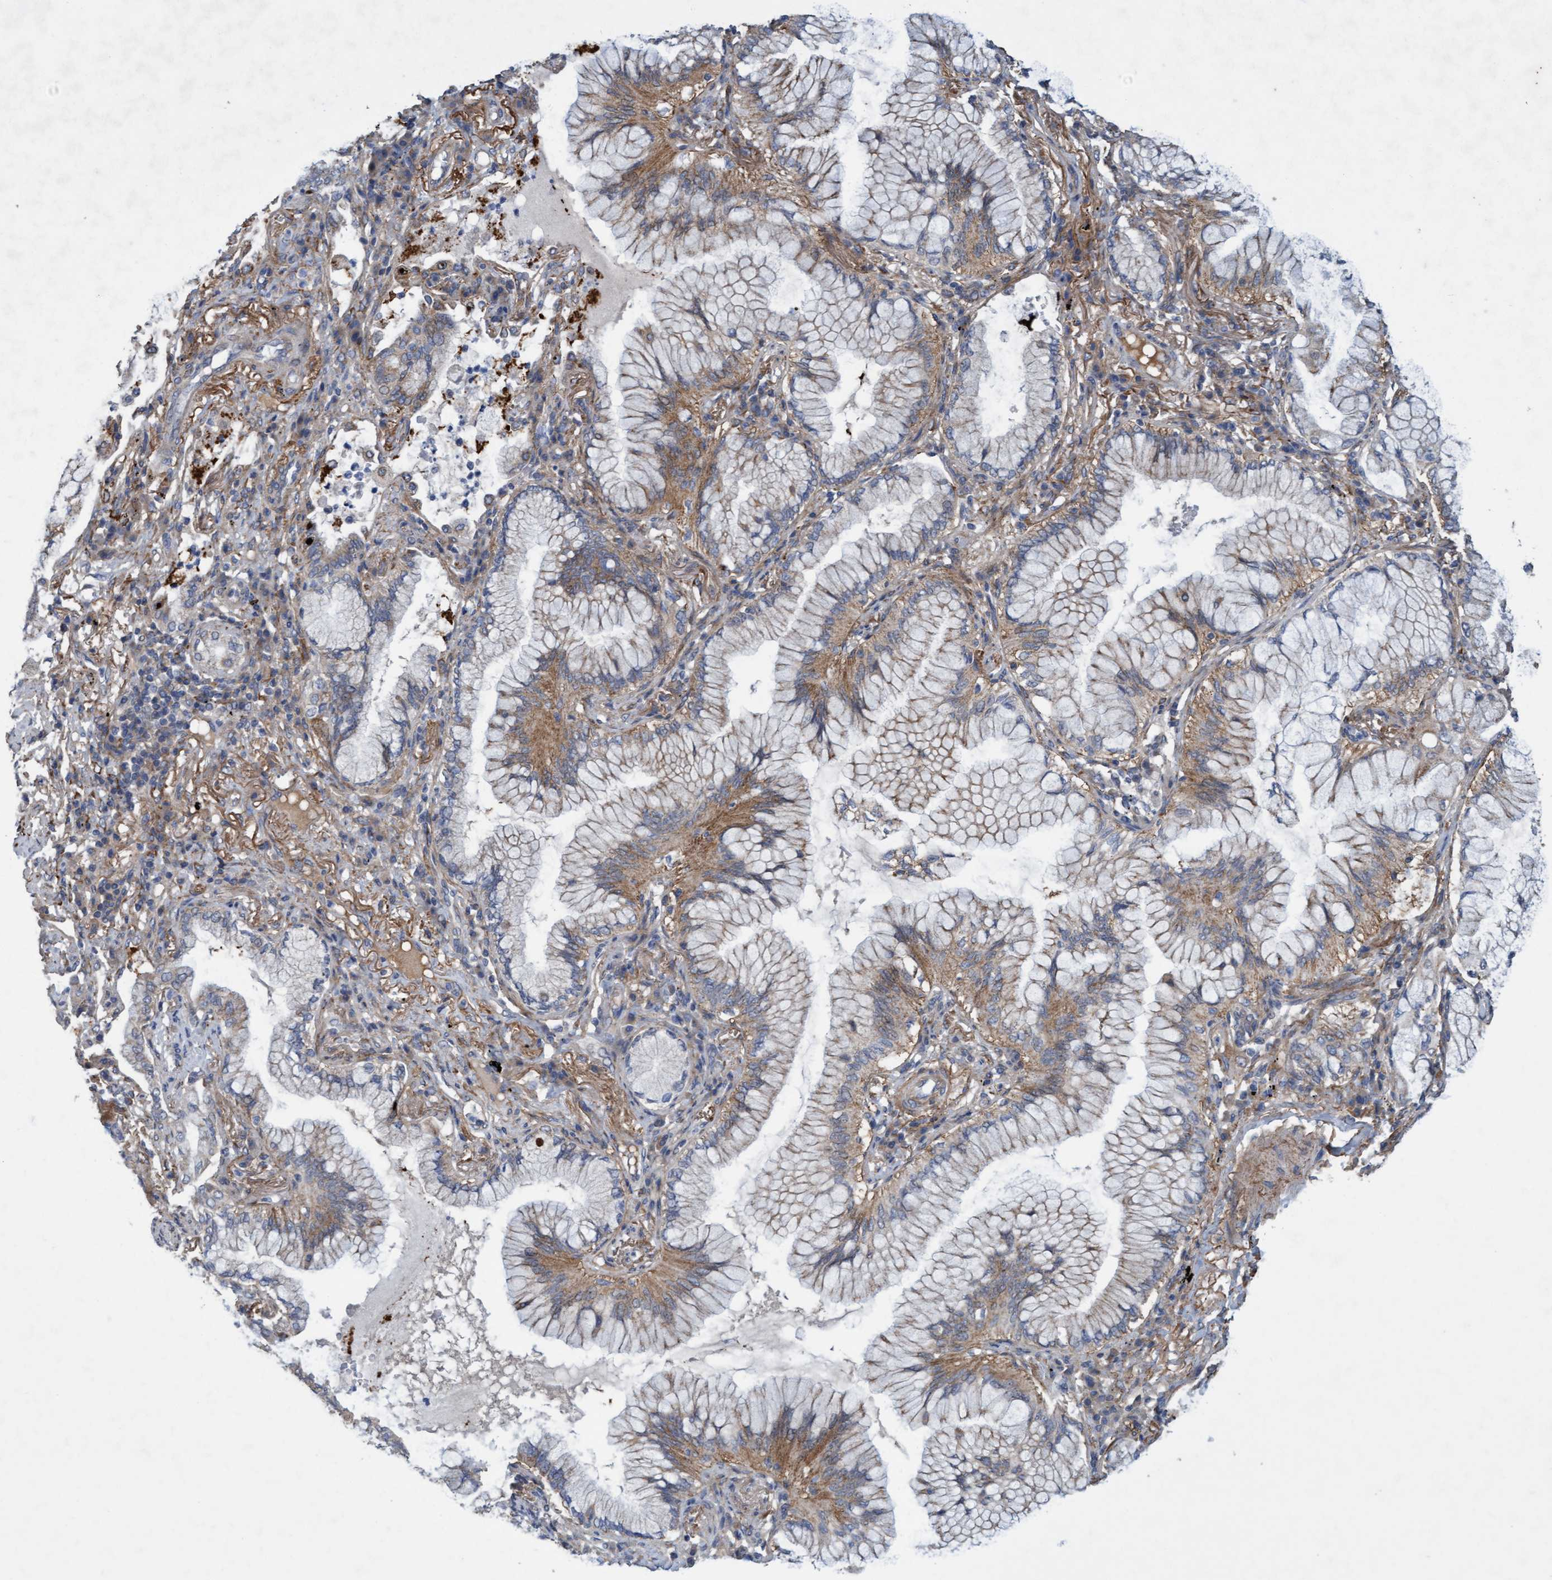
{"staining": {"intensity": "weak", "quantity": "25%-75%", "location": "cytoplasmic/membranous"}, "tissue": "lung cancer", "cell_type": "Tumor cells", "image_type": "cancer", "snomed": [{"axis": "morphology", "description": "Adenocarcinoma, NOS"}, {"axis": "topography", "description": "Lung"}], "caption": "IHC of lung cancer reveals low levels of weak cytoplasmic/membranous positivity in approximately 25%-75% of tumor cells. The staining was performed using DAB (3,3'-diaminobenzidine) to visualize the protein expression in brown, while the nuclei were stained in blue with hematoxylin (Magnification: 20x).", "gene": "DDHD2", "patient": {"sex": "female", "age": 70}}